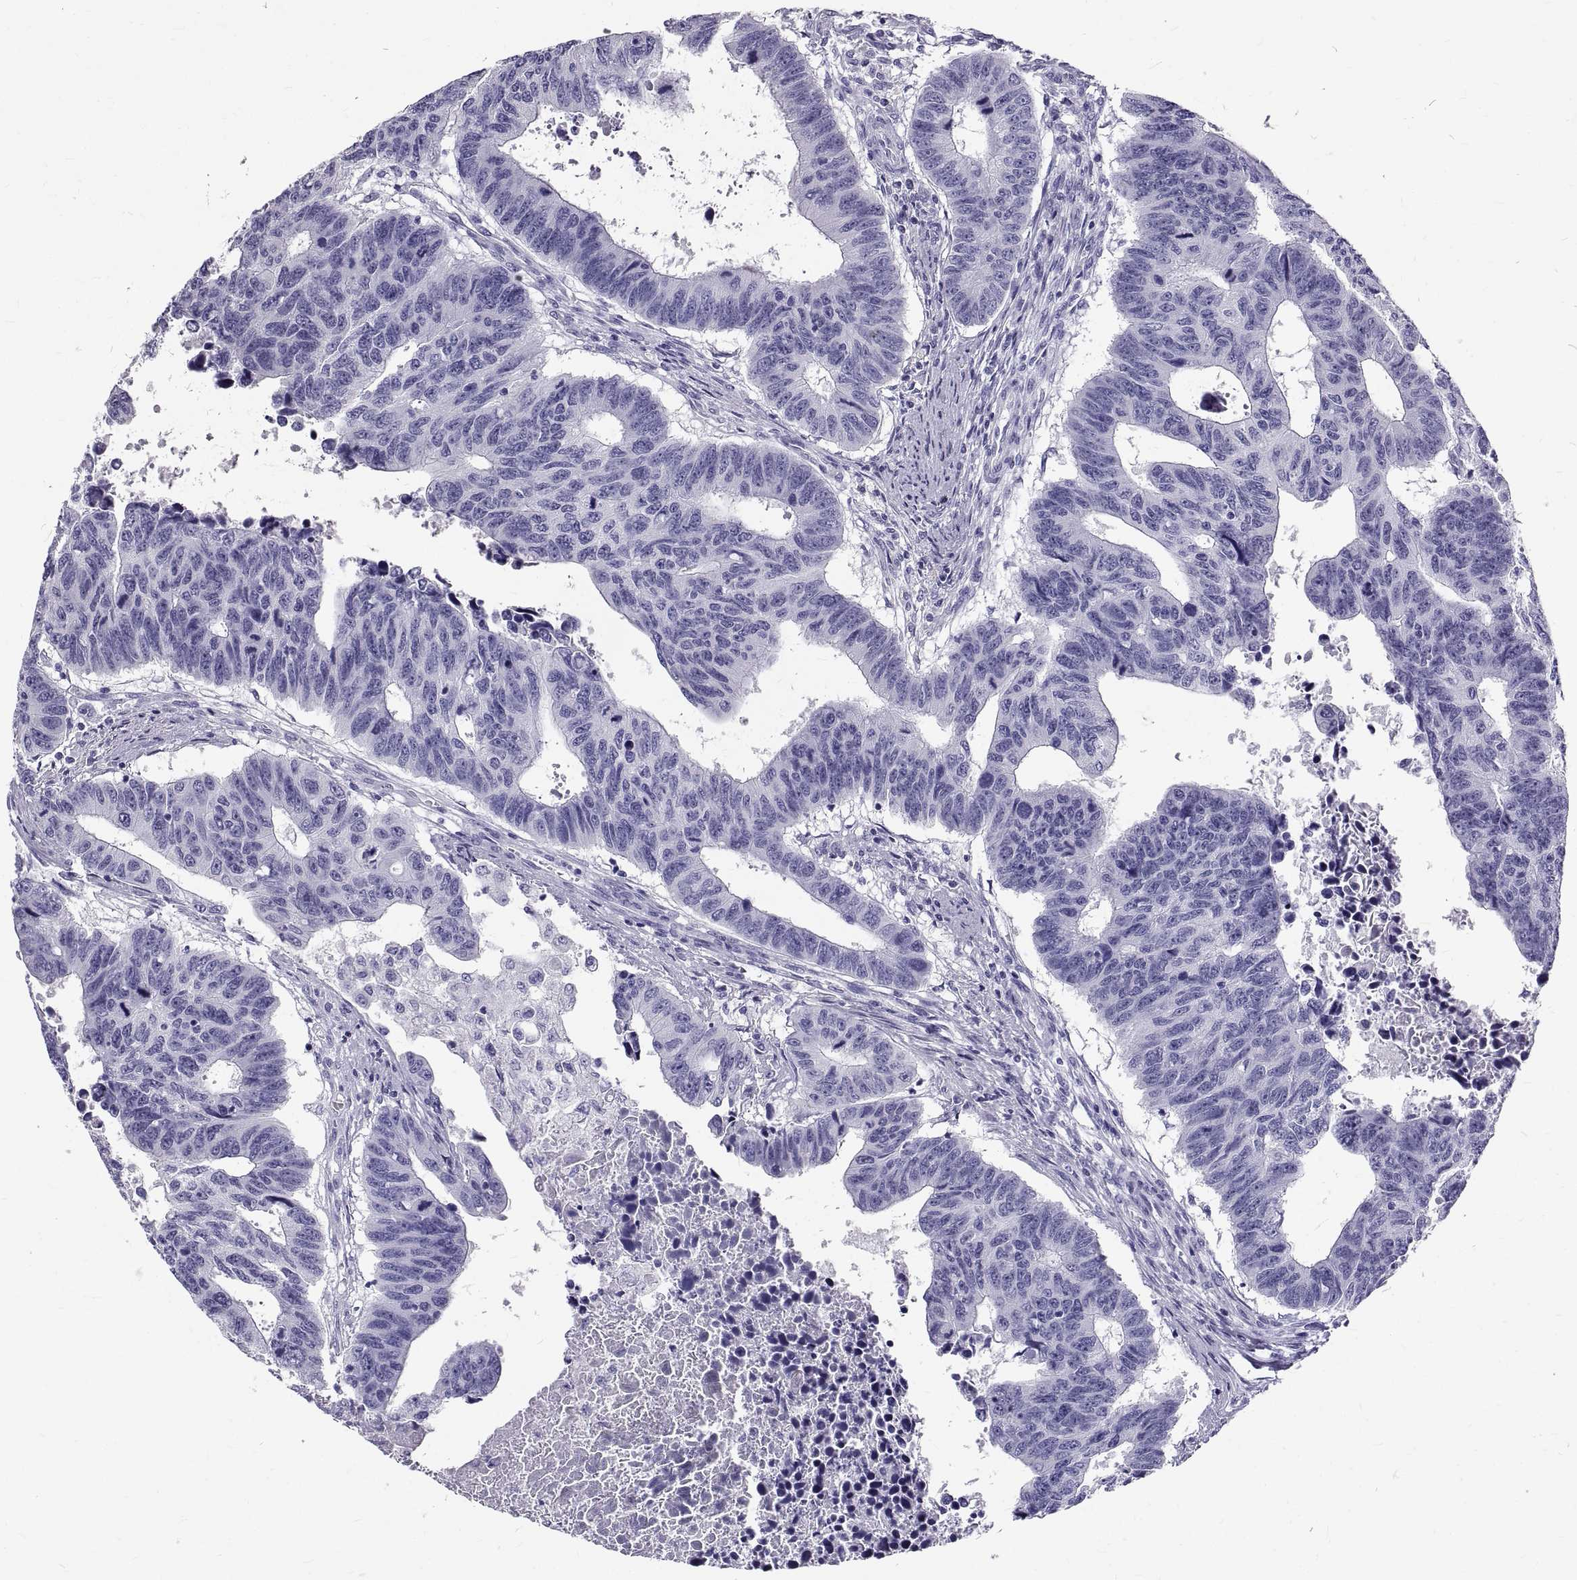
{"staining": {"intensity": "negative", "quantity": "none", "location": "none"}, "tissue": "colorectal cancer", "cell_type": "Tumor cells", "image_type": "cancer", "snomed": [{"axis": "morphology", "description": "Adenocarcinoma, NOS"}, {"axis": "topography", "description": "Rectum"}], "caption": "An immunohistochemistry photomicrograph of adenocarcinoma (colorectal) is shown. There is no staining in tumor cells of adenocarcinoma (colorectal).", "gene": "GNG12", "patient": {"sex": "female", "age": 85}}